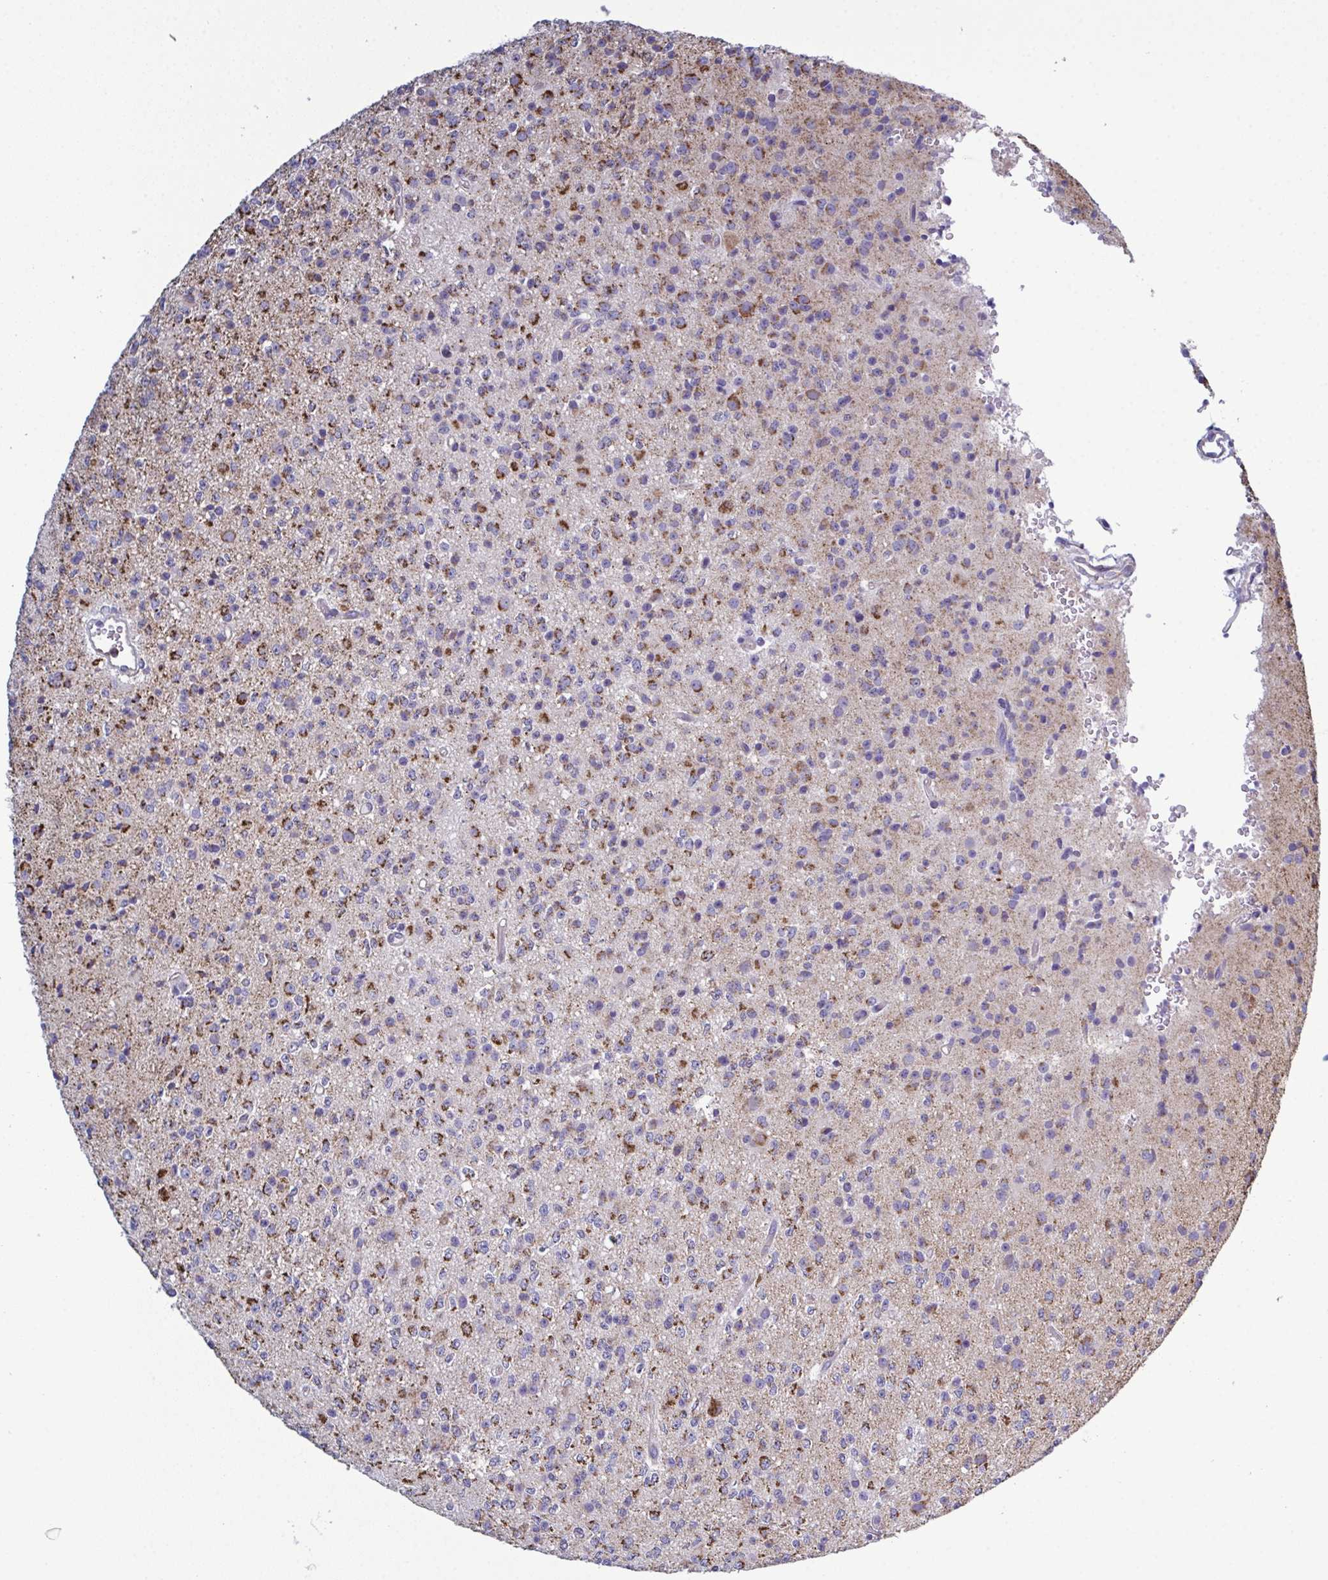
{"staining": {"intensity": "moderate", "quantity": "25%-75%", "location": "cytoplasmic/membranous"}, "tissue": "glioma", "cell_type": "Tumor cells", "image_type": "cancer", "snomed": [{"axis": "morphology", "description": "Glioma, malignant, High grade"}, {"axis": "topography", "description": "Brain"}], "caption": "Immunohistochemistry staining of glioma, which exhibits medium levels of moderate cytoplasmic/membranous staining in about 25%-75% of tumor cells indicating moderate cytoplasmic/membranous protein staining. The staining was performed using DAB (brown) for protein detection and nuclei were counterstained in hematoxylin (blue).", "gene": "CSDE1", "patient": {"sex": "male", "age": 36}}